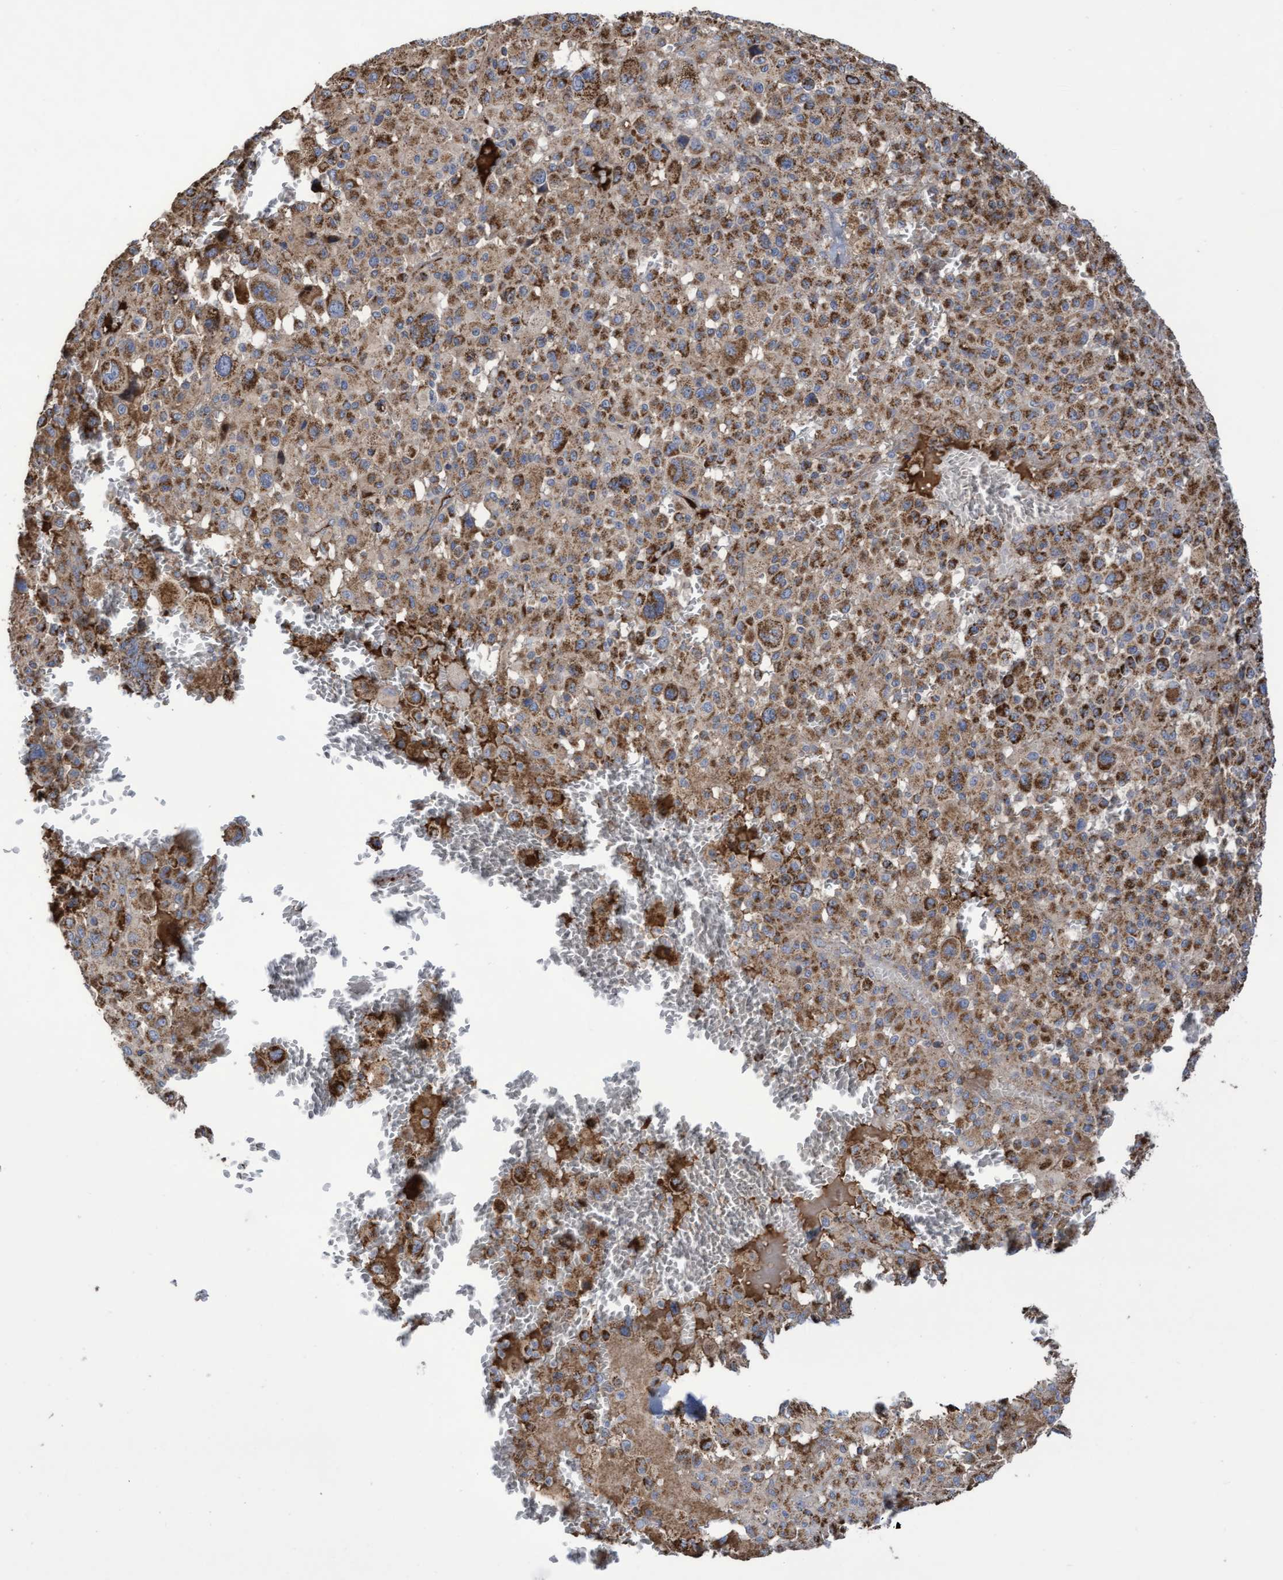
{"staining": {"intensity": "strong", "quantity": ">75%", "location": "cytoplasmic/membranous"}, "tissue": "melanoma", "cell_type": "Tumor cells", "image_type": "cancer", "snomed": [{"axis": "morphology", "description": "Malignant melanoma, Metastatic site"}, {"axis": "topography", "description": "Skin"}], "caption": "A high amount of strong cytoplasmic/membranous expression is appreciated in about >75% of tumor cells in melanoma tissue.", "gene": "COBL", "patient": {"sex": "female", "age": 74}}